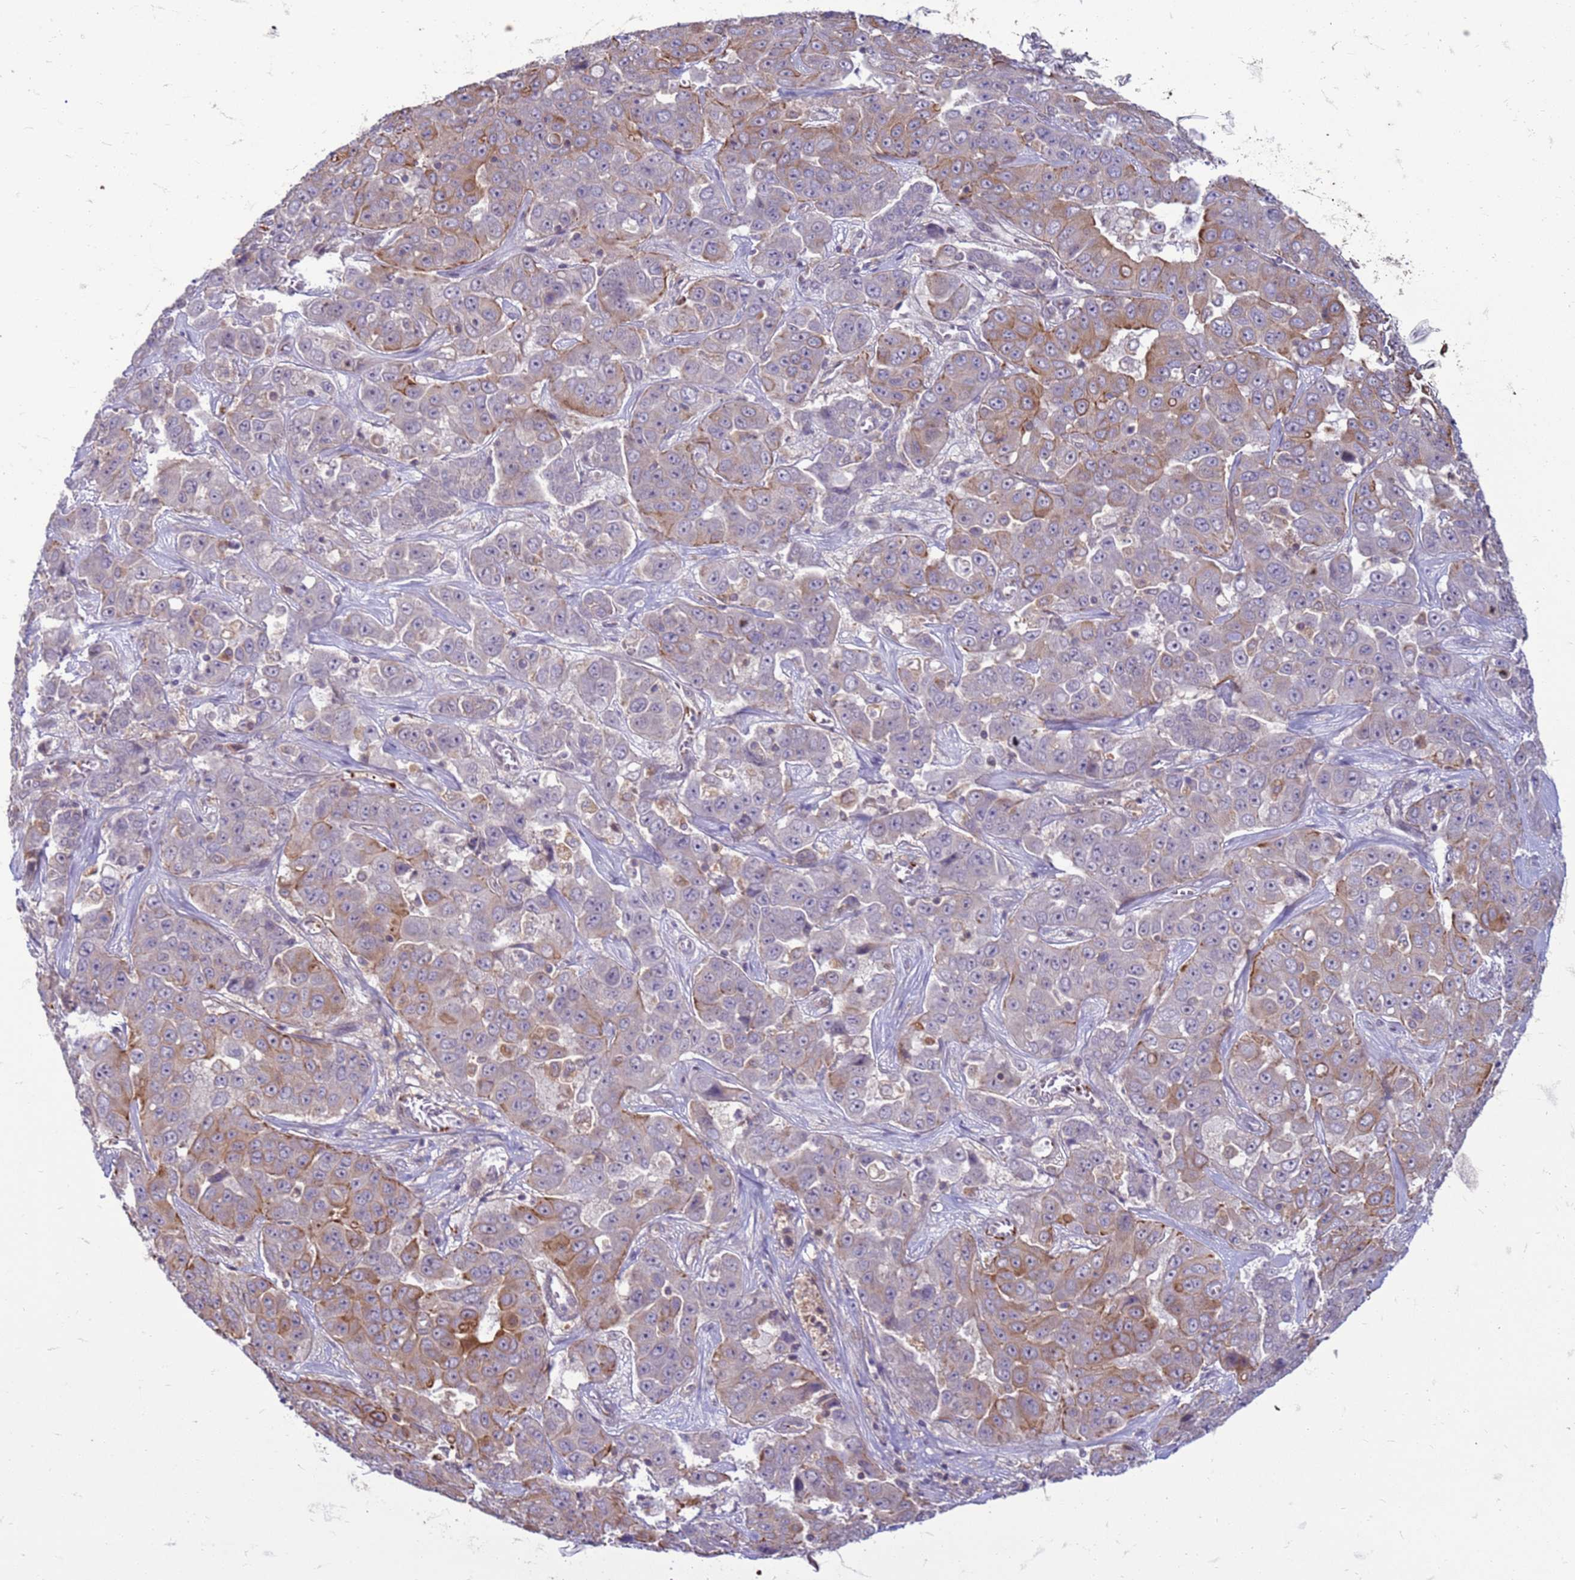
{"staining": {"intensity": "moderate", "quantity": "<25%", "location": "cytoplasmic/membranous"}, "tissue": "liver cancer", "cell_type": "Tumor cells", "image_type": "cancer", "snomed": [{"axis": "morphology", "description": "Cholangiocarcinoma"}, {"axis": "topography", "description": "Liver"}], "caption": "Approximately <25% of tumor cells in human liver cholangiocarcinoma demonstrate moderate cytoplasmic/membranous protein expression as visualized by brown immunohistochemical staining.", "gene": "SLC15A3", "patient": {"sex": "female", "age": 52}}